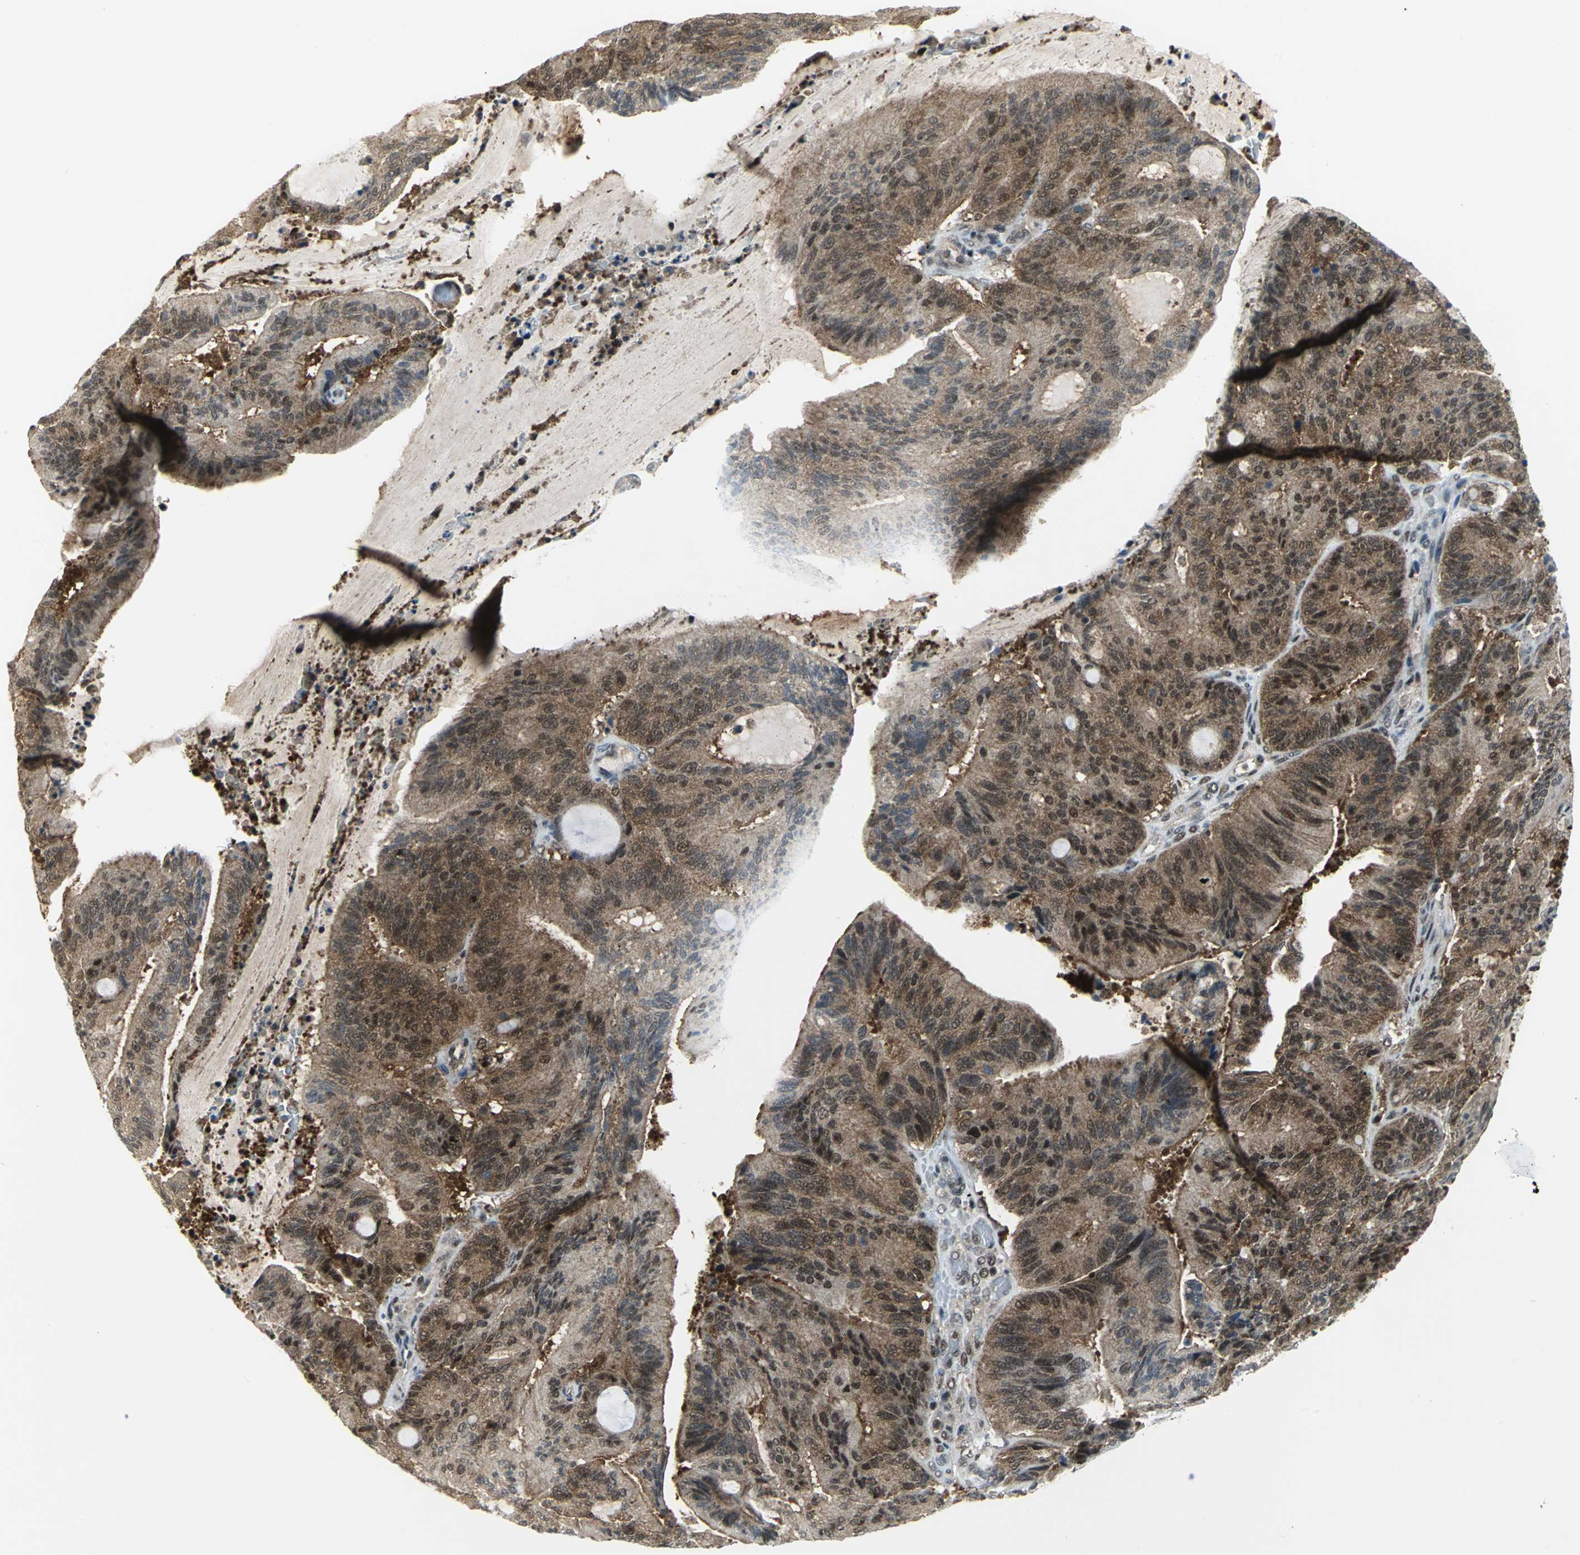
{"staining": {"intensity": "moderate", "quantity": "25%-75%", "location": "cytoplasmic/membranous,nuclear"}, "tissue": "liver cancer", "cell_type": "Tumor cells", "image_type": "cancer", "snomed": [{"axis": "morphology", "description": "Cholangiocarcinoma"}, {"axis": "topography", "description": "Liver"}], "caption": "Liver cholangiocarcinoma tissue reveals moderate cytoplasmic/membranous and nuclear expression in approximately 25%-75% of tumor cells, visualized by immunohistochemistry. The protein is shown in brown color, while the nuclei are stained blue.", "gene": "PSMA4", "patient": {"sex": "female", "age": 73}}